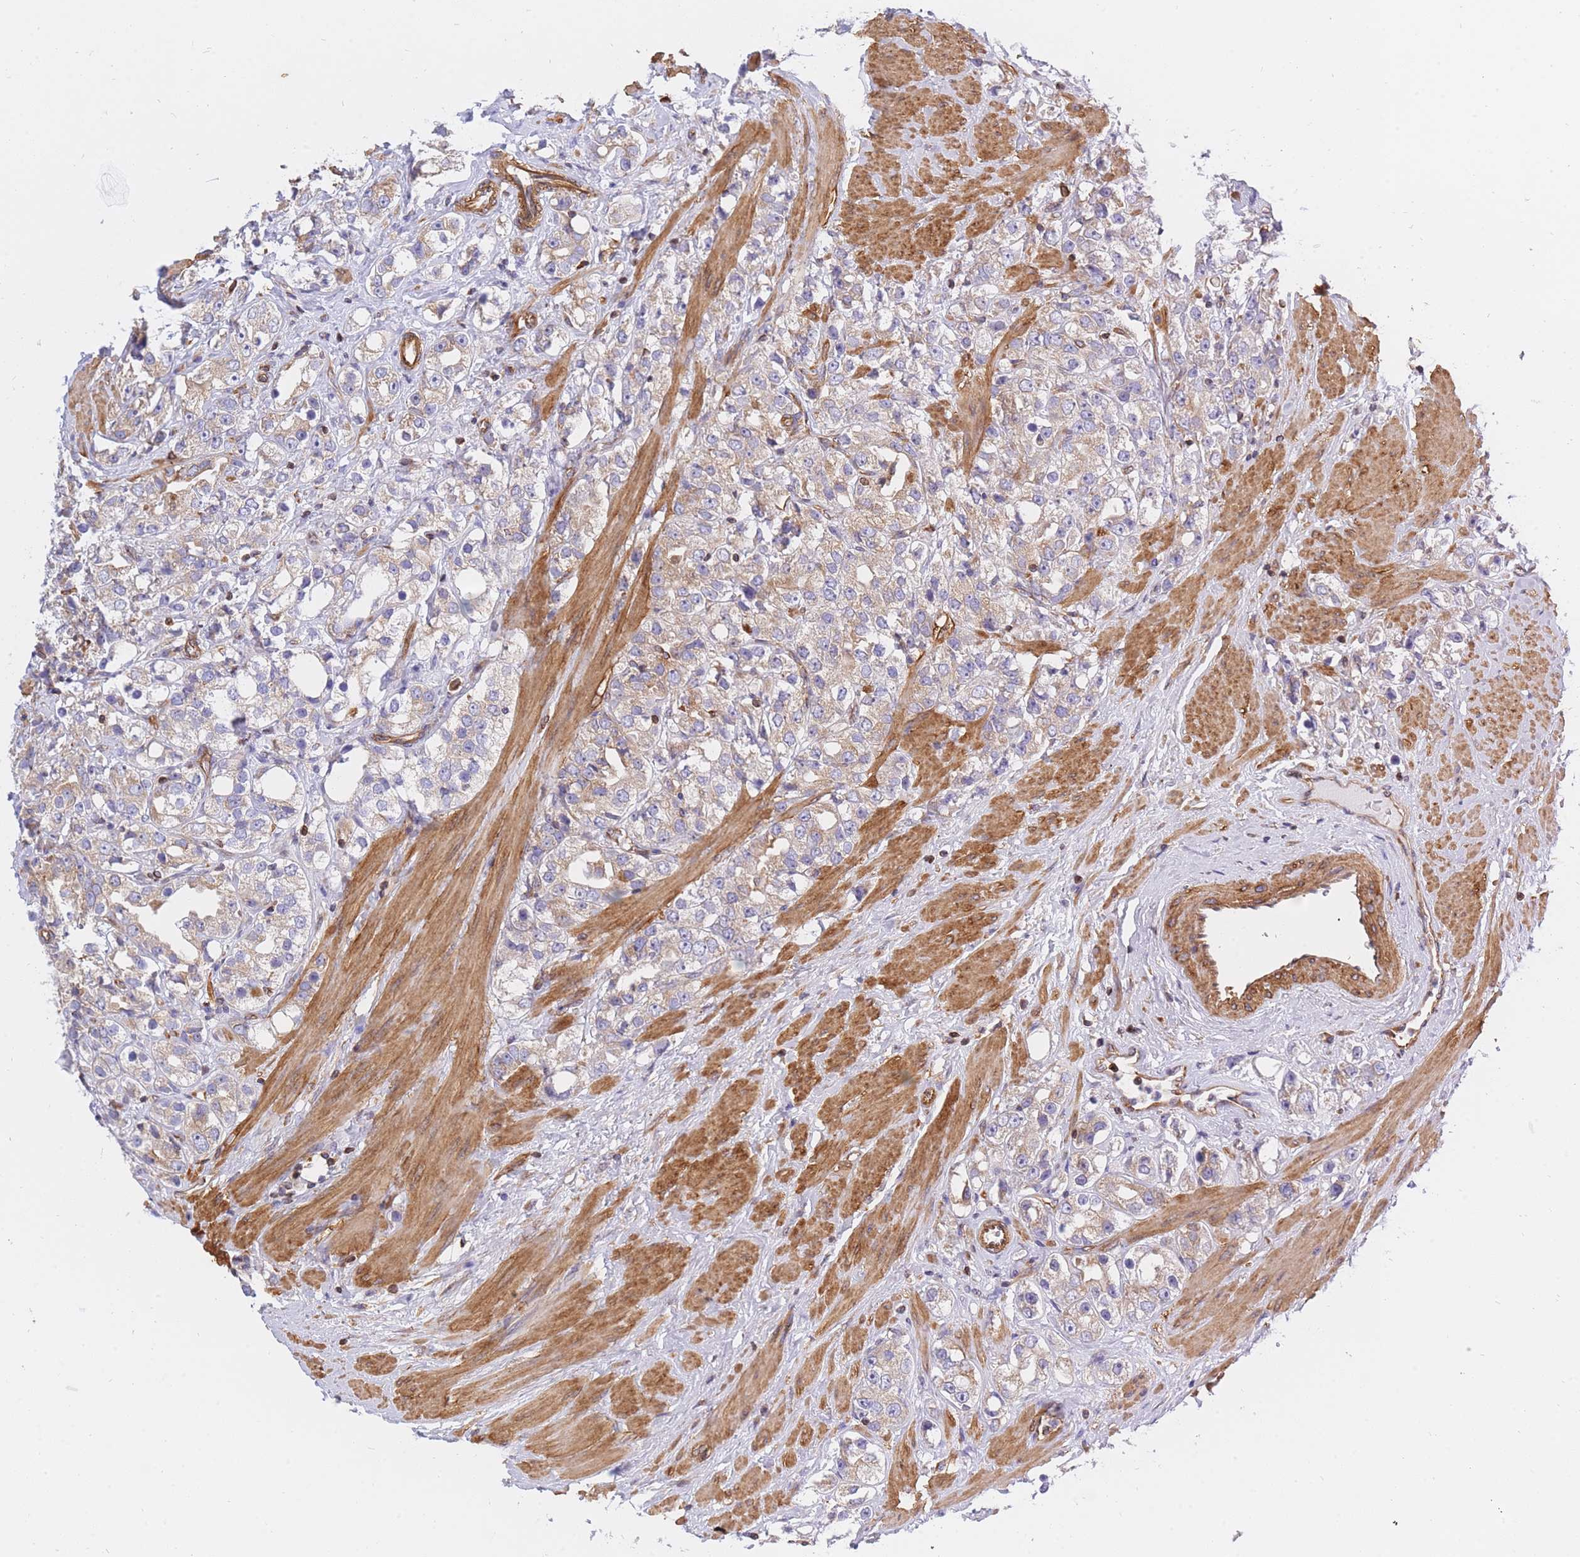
{"staining": {"intensity": "weak", "quantity": "25%-75%", "location": "cytoplasmic/membranous"}, "tissue": "prostate cancer", "cell_type": "Tumor cells", "image_type": "cancer", "snomed": [{"axis": "morphology", "description": "Adenocarcinoma, NOS"}, {"axis": "topography", "description": "Prostate"}], "caption": "A brown stain labels weak cytoplasmic/membranous positivity of a protein in human prostate cancer tumor cells.", "gene": "REM1", "patient": {"sex": "male", "age": 79}}